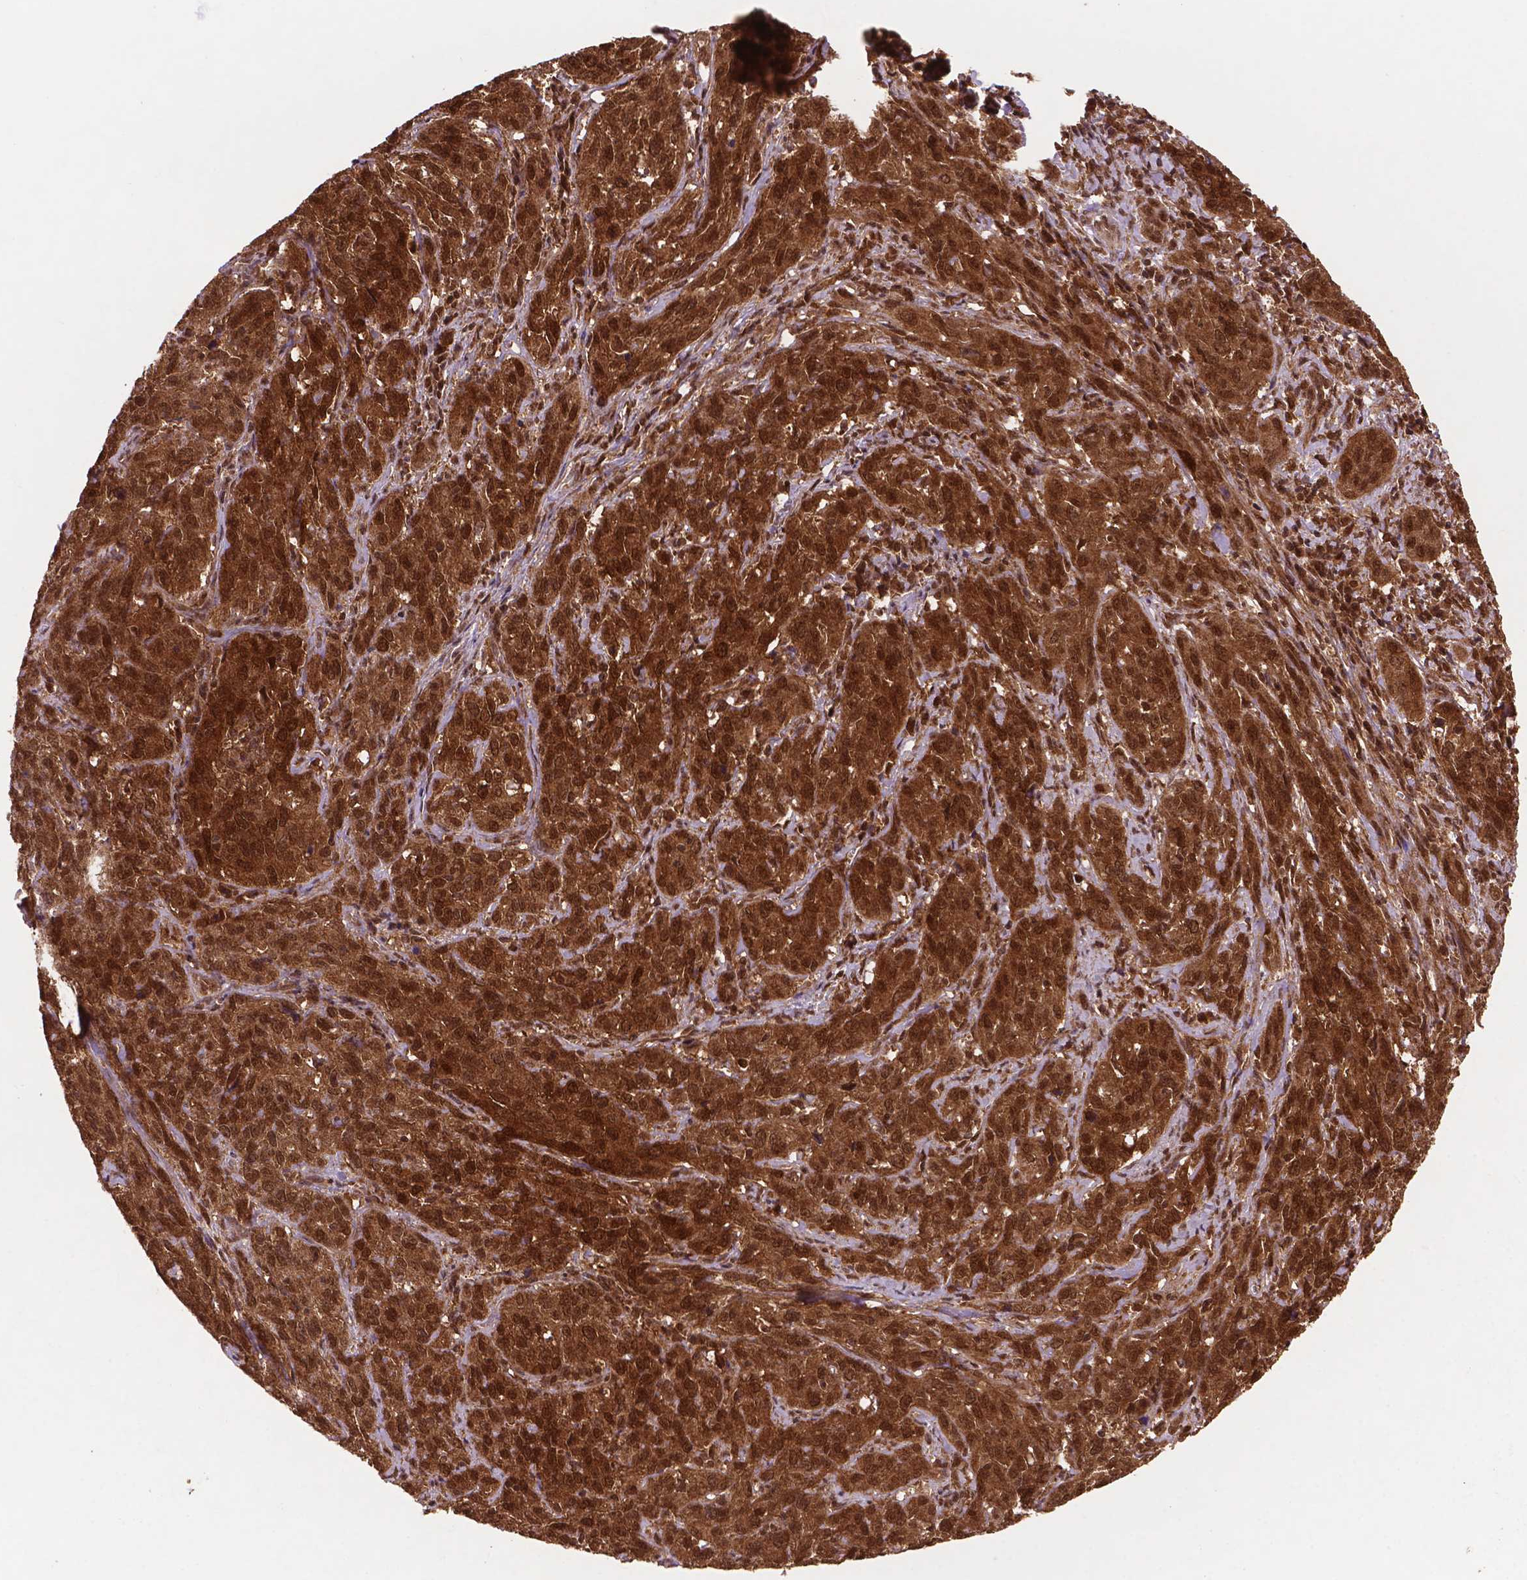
{"staining": {"intensity": "strong", "quantity": ">75%", "location": "cytoplasmic/membranous,nuclear"}, "tissue": "cervical cancer", "cell_type": "Tumor cells", "image_type": "cancer", "snomed": [{"axis": "morphology", "description": "Squamous cell carcinoma, NOS"}, {"axis": "topography", "description": "Cervix"}], "caption": "This is an image of IHC staining of cervical cancer (squamous cell carcinoma), which shows strong staining in the cytoplasmic/membranous and nuclear of tumor cells.", "gene": "UBE2L6", "patient": {"sex": "female", "age": 51}}